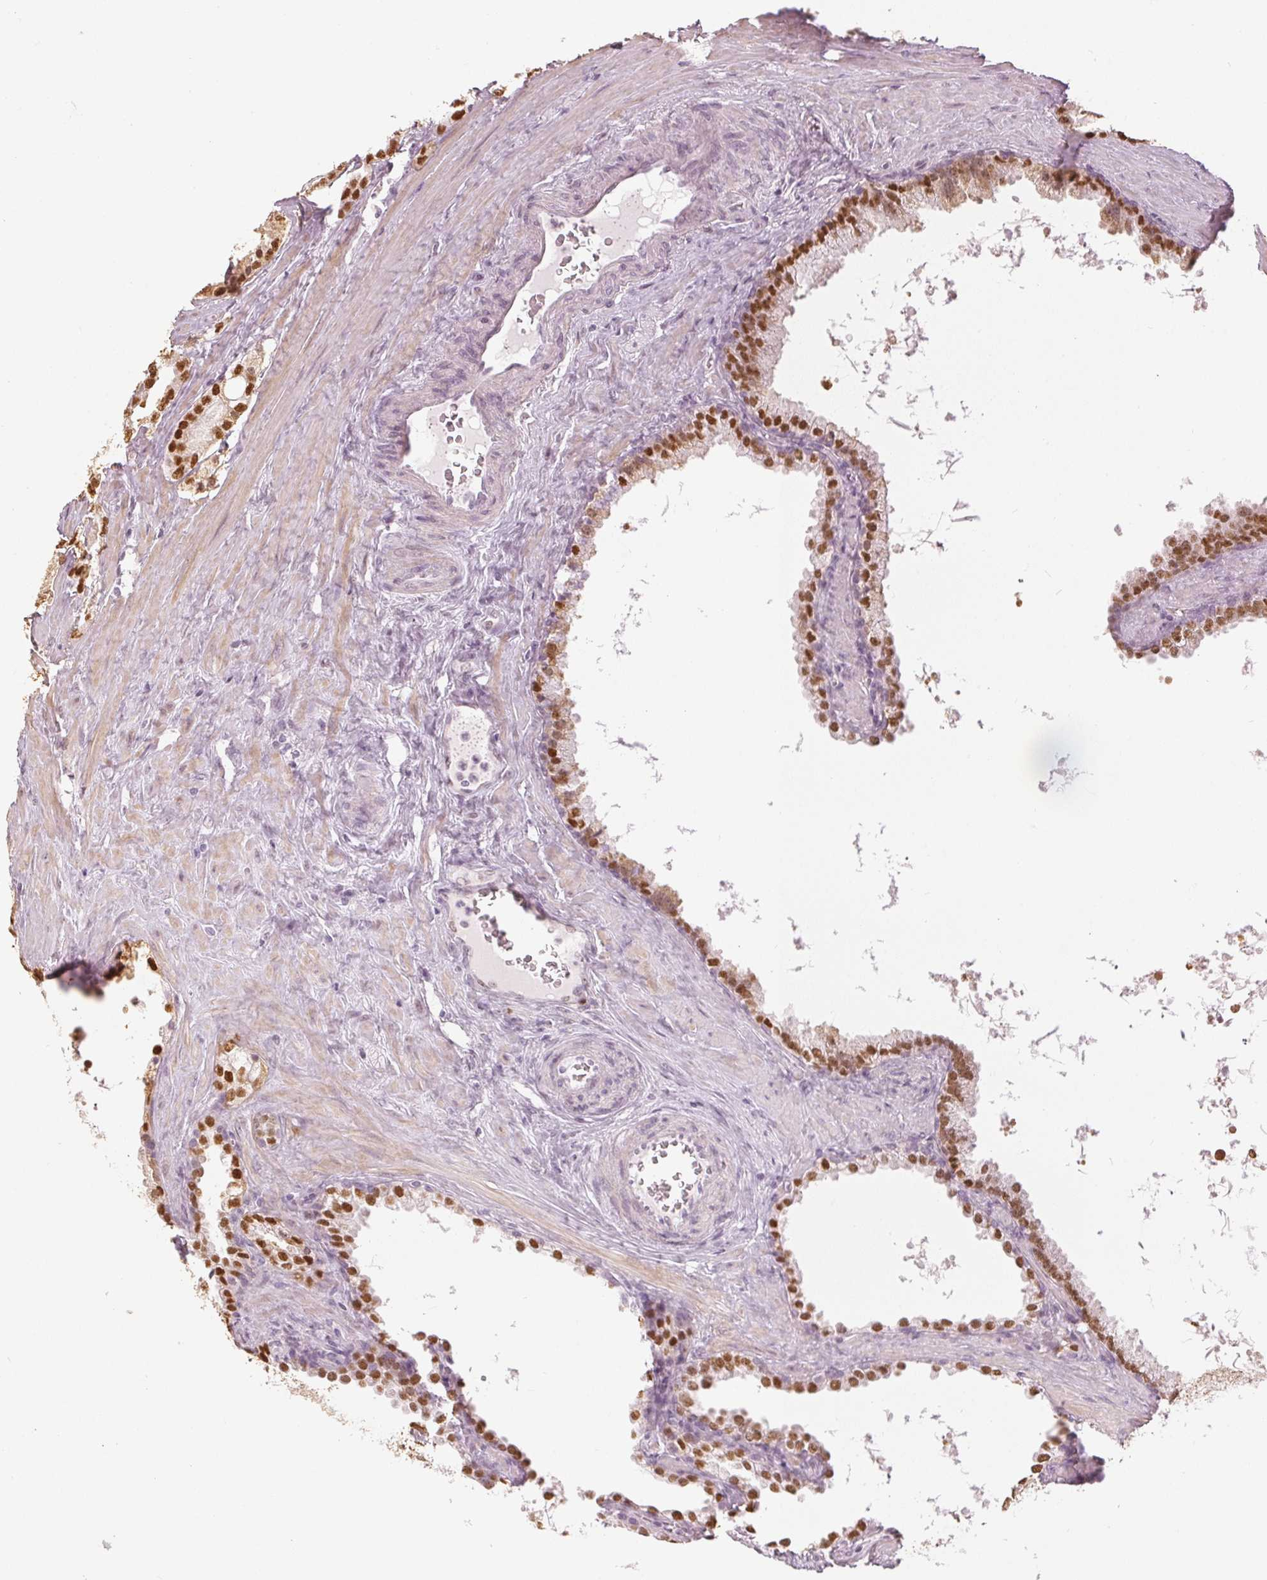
{"staining": {"intensity": "moderate", "quantity": ">75%", "location": "nuclear"}, "tissue": "prostate cancer", "cell_type": "Tumor cells", "image_type": "cancer", "snomed": [{"axis": "morphology", "description": "Adenocarcinoma, Low grade"}, {"axis": "topography", "description": "Prostate"}], "caption": "Brown immunohistochemical staining in prostate cancer displays moderate nuclear expression in approximately >75% of tumor cells. (DAB IHC with brightfield microscopy, high magnification).", "gene": "SLC39A3", "patient": {"sex": "male", "age": 65}}